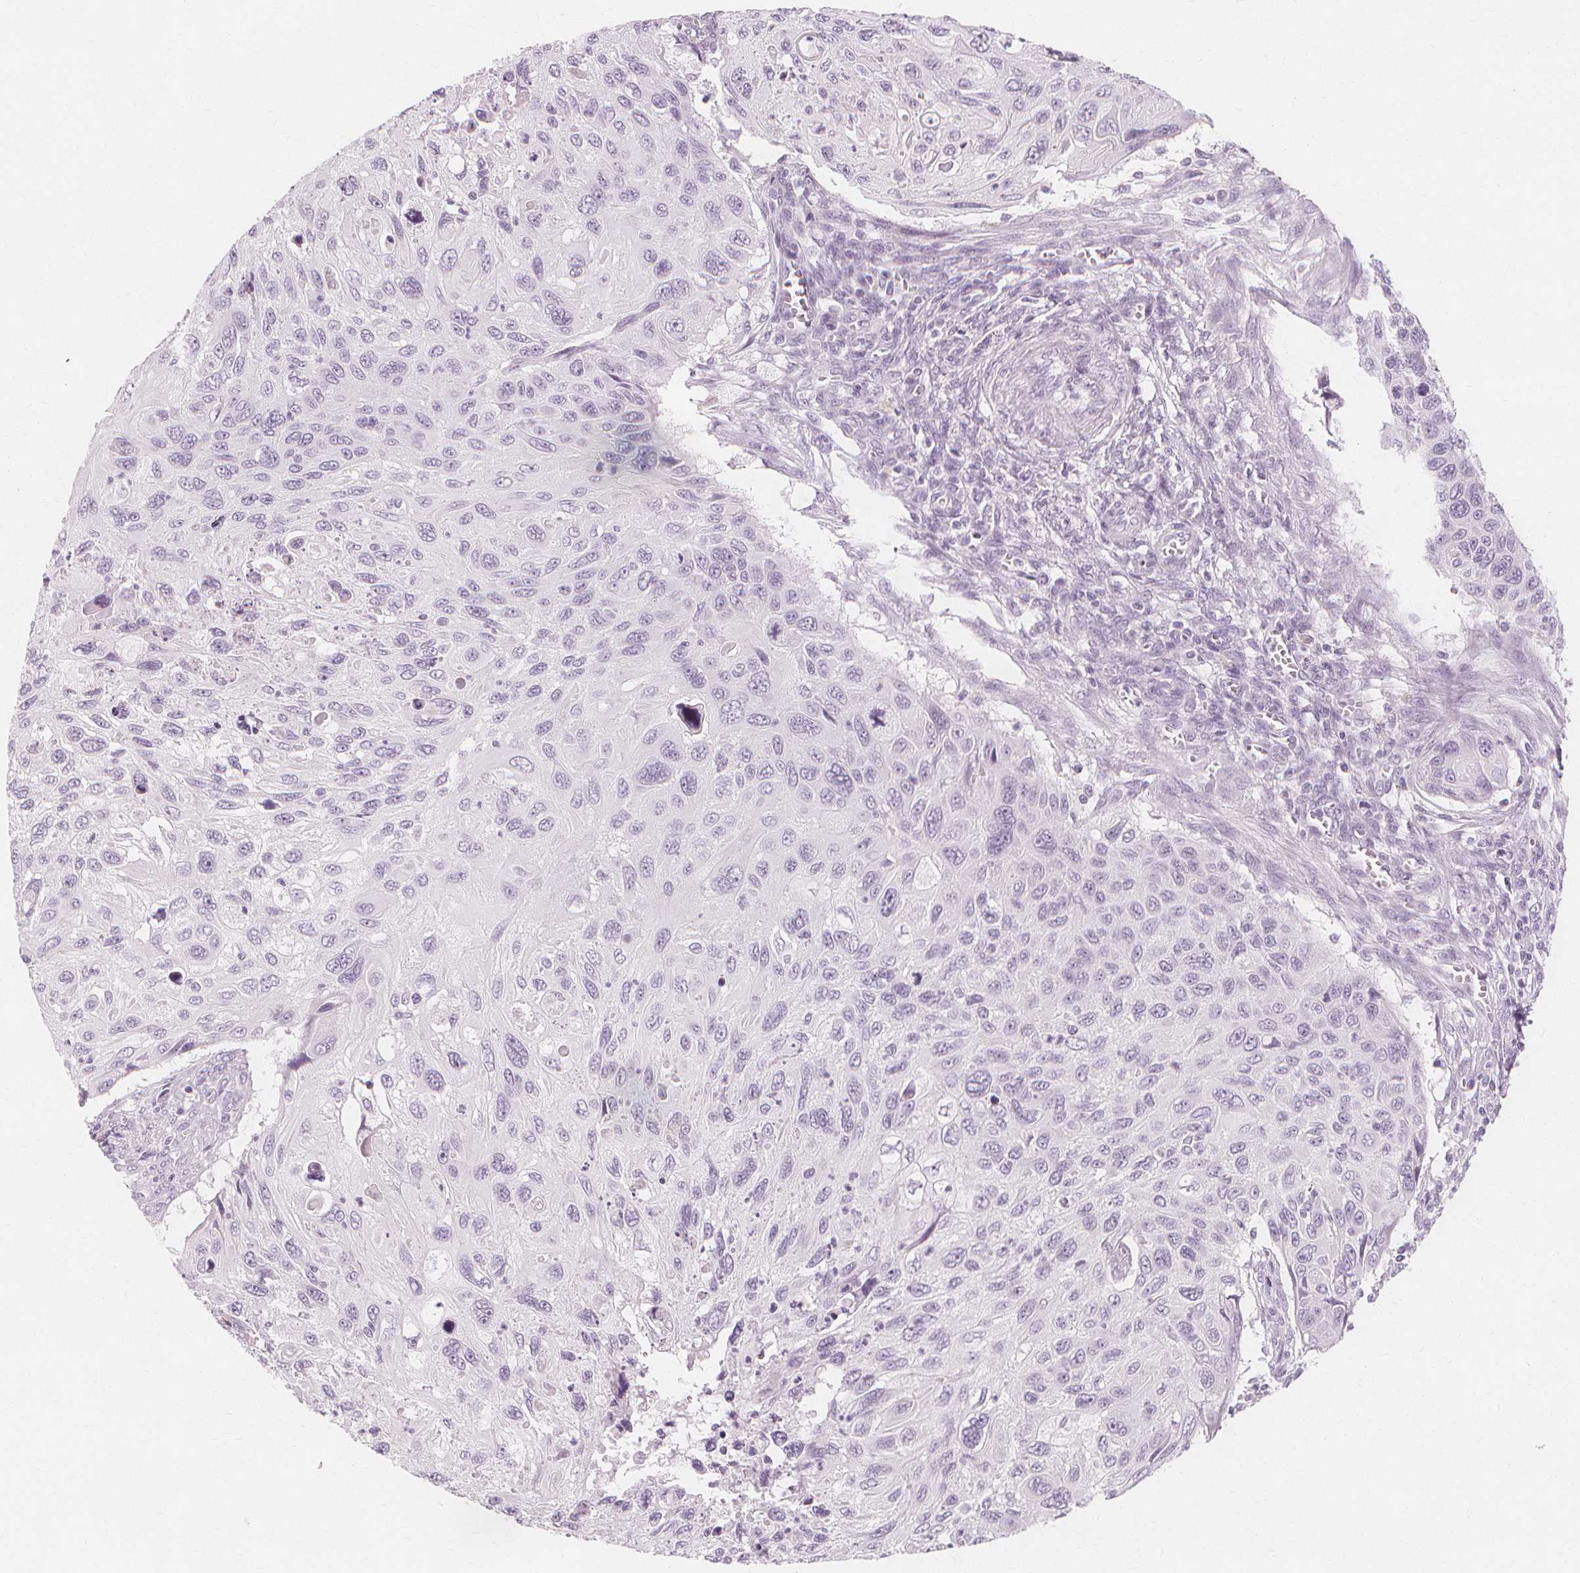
{"staining": {"intensity": "negative", "quantity": "none", "location": "none"}, "tissue": "cervical cancer", "cell_type": "Tumor cells", "image_type": "cancer", "snomed": [{"axis": "morphology", "description": "Squamous cell carcinoma, NOS"}, {"axis": "topography", "description": "Cervix"}], "caption": "DAB (3,3'-diaminobenzidine) immunohistochemical staining of cervical cancer demonstrates no significant expression in tumor cells.", "gene": "TFF1", "patient": {"sex": "female", "age": 70}}